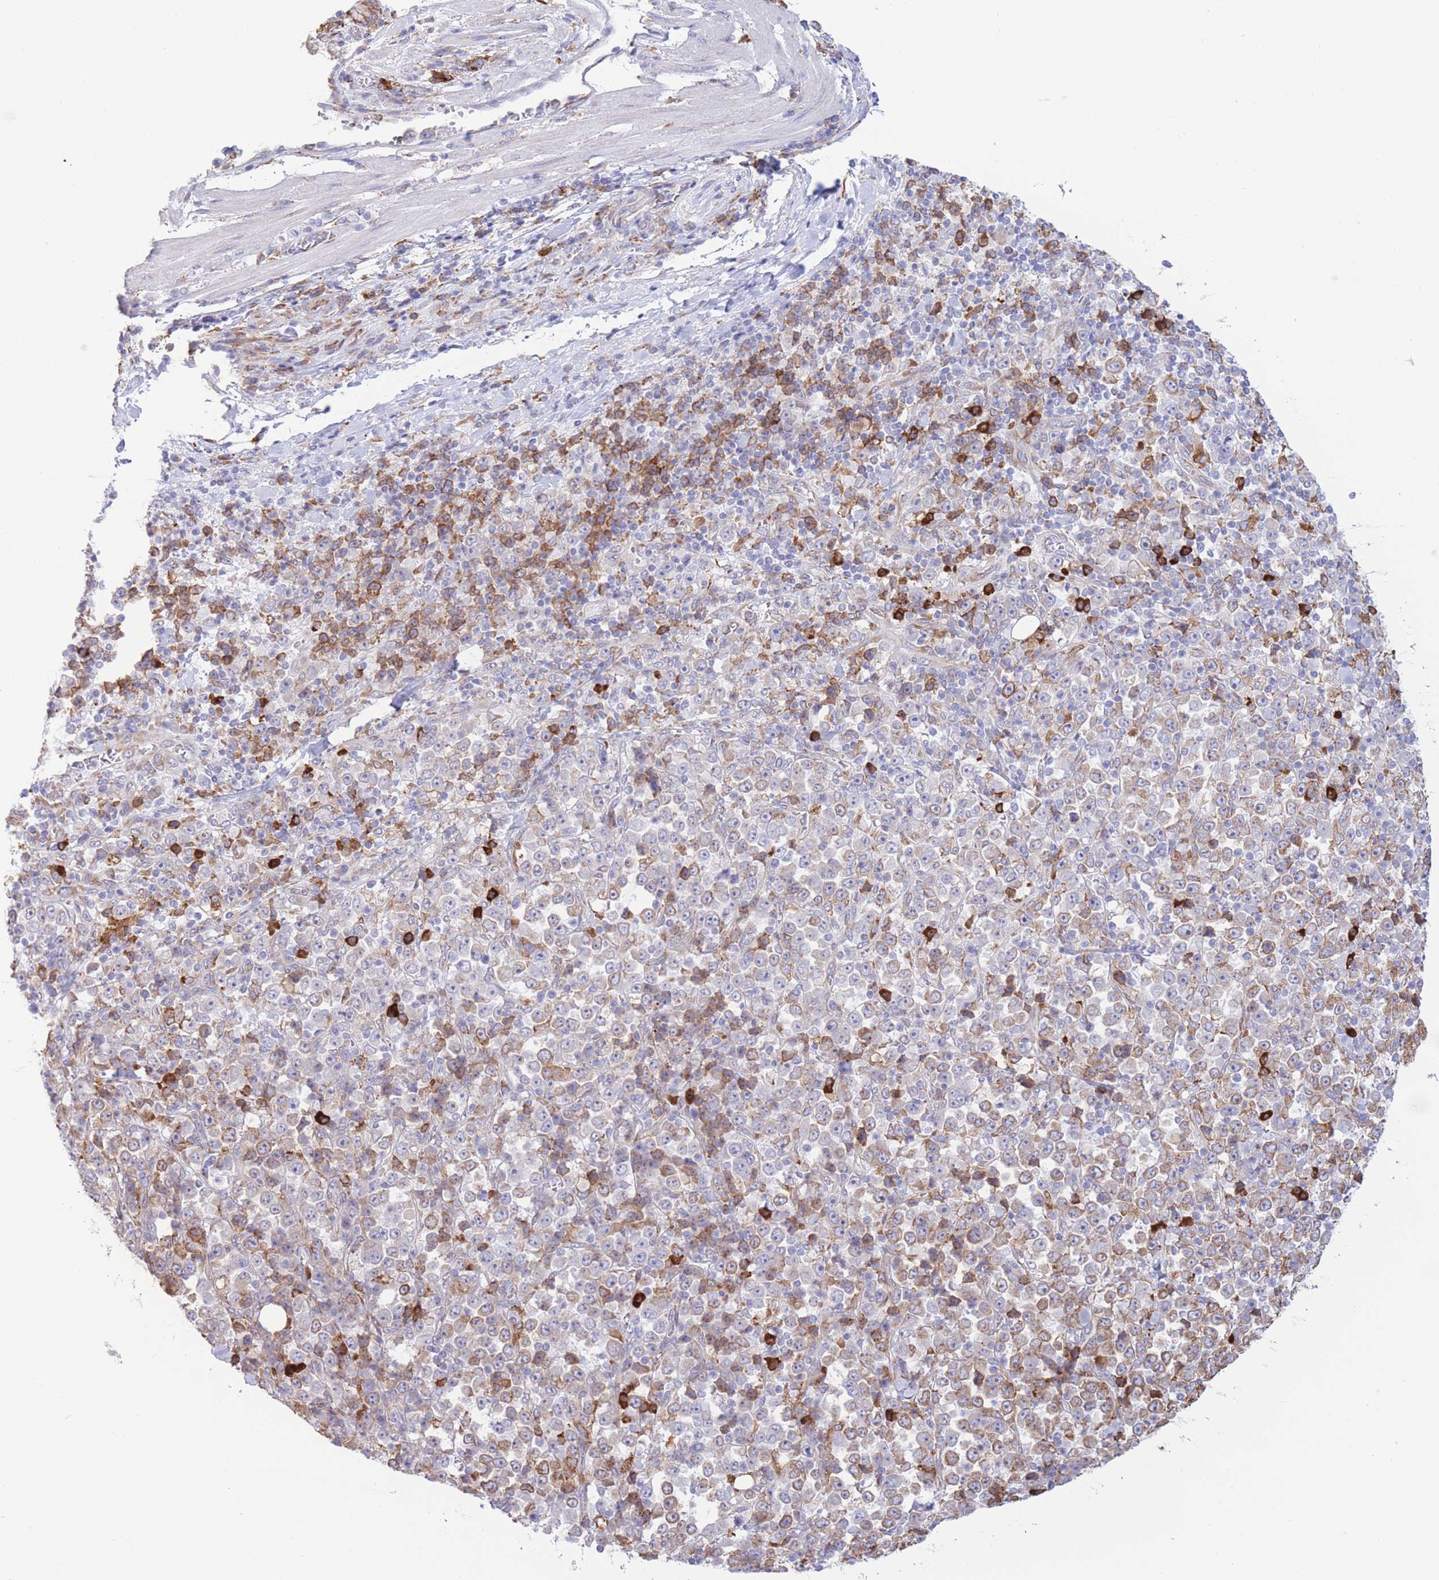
{"staining": {"intensity": "moderate", "quantity": "25%-75%", "location": "cytoplasmic/membranous"}, "tissue": "stomach cancer", "cell_type": "Tumor cells", "image_type": "cancer", "snomed": [{"axis": "morphology", "description": "Normal tissue, NOS"}, {"axis": "morphology", "description": "Adenocarcinoma, NOS"}, {"axis": "topography", "description": "Stomach, upper"}, {"axis": "topography", "description": "Stomach"}], "caption": "Stomach adenocarcinoma stained with IHC shows moderate cytoplasmic/membranous expression in about 25%-75% of tumor cells.", "gene": "MYDGF", "patient": {"sex": "male", "age": 59}}